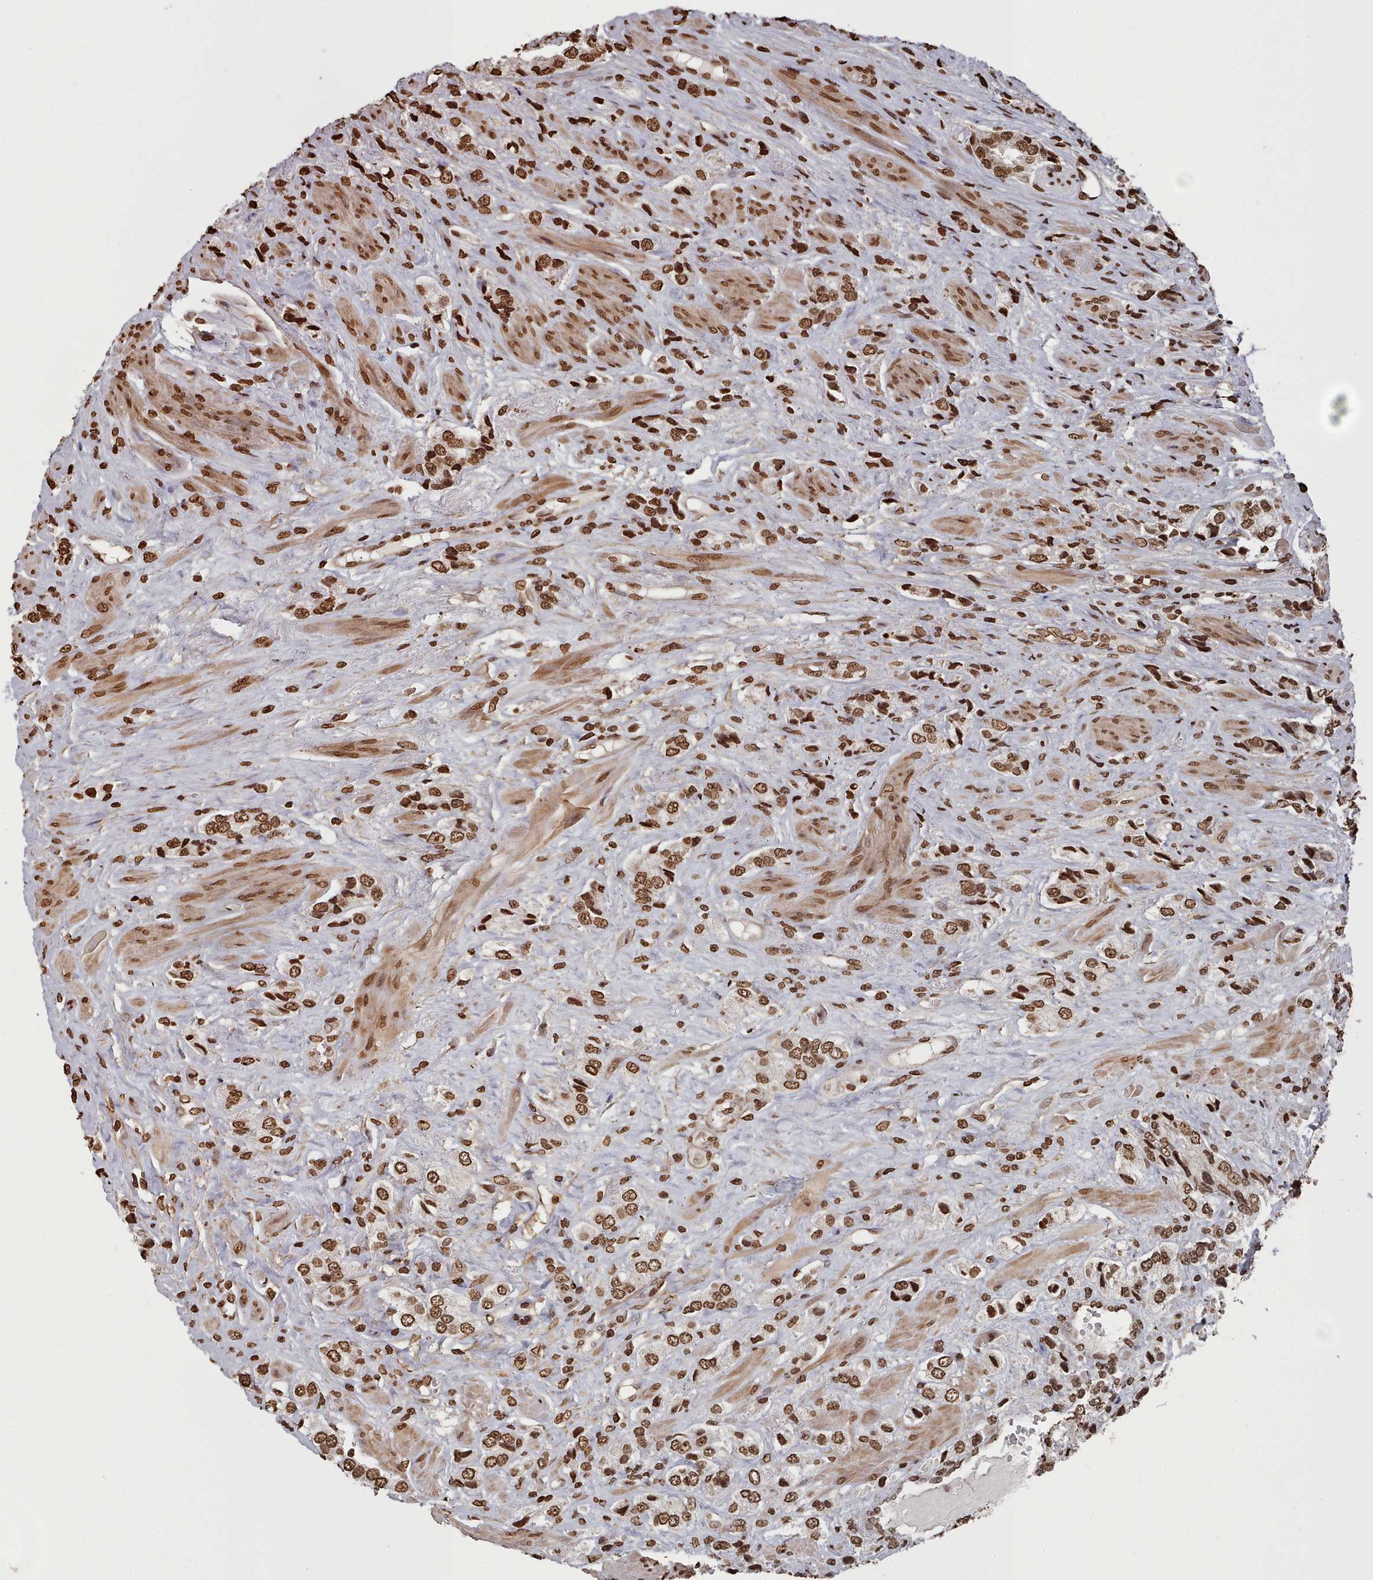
{"staining": {"intensity": "strong", "quantity": ">75%", "location": "nuclear"}, "tissue": "prostate cancer", "cell_type": "Tumor cells", "image_type": "cancer", "snomed": [{"axis": "morphology", "description": "Adenocarcinoma, High grade"}, {"axis": "topography", "description": "Prostate and seminal vesicle, NOS"}], "caption": "Immunohistochemistry of human prostate cancer reveals high levels of strong nuclear staining in approximately >75% of tumor cells. (IHC, brightfield microscopy, high magnification).", "gene": "PLEKHG5", "patient": {"sex": "male", "age": 64}}